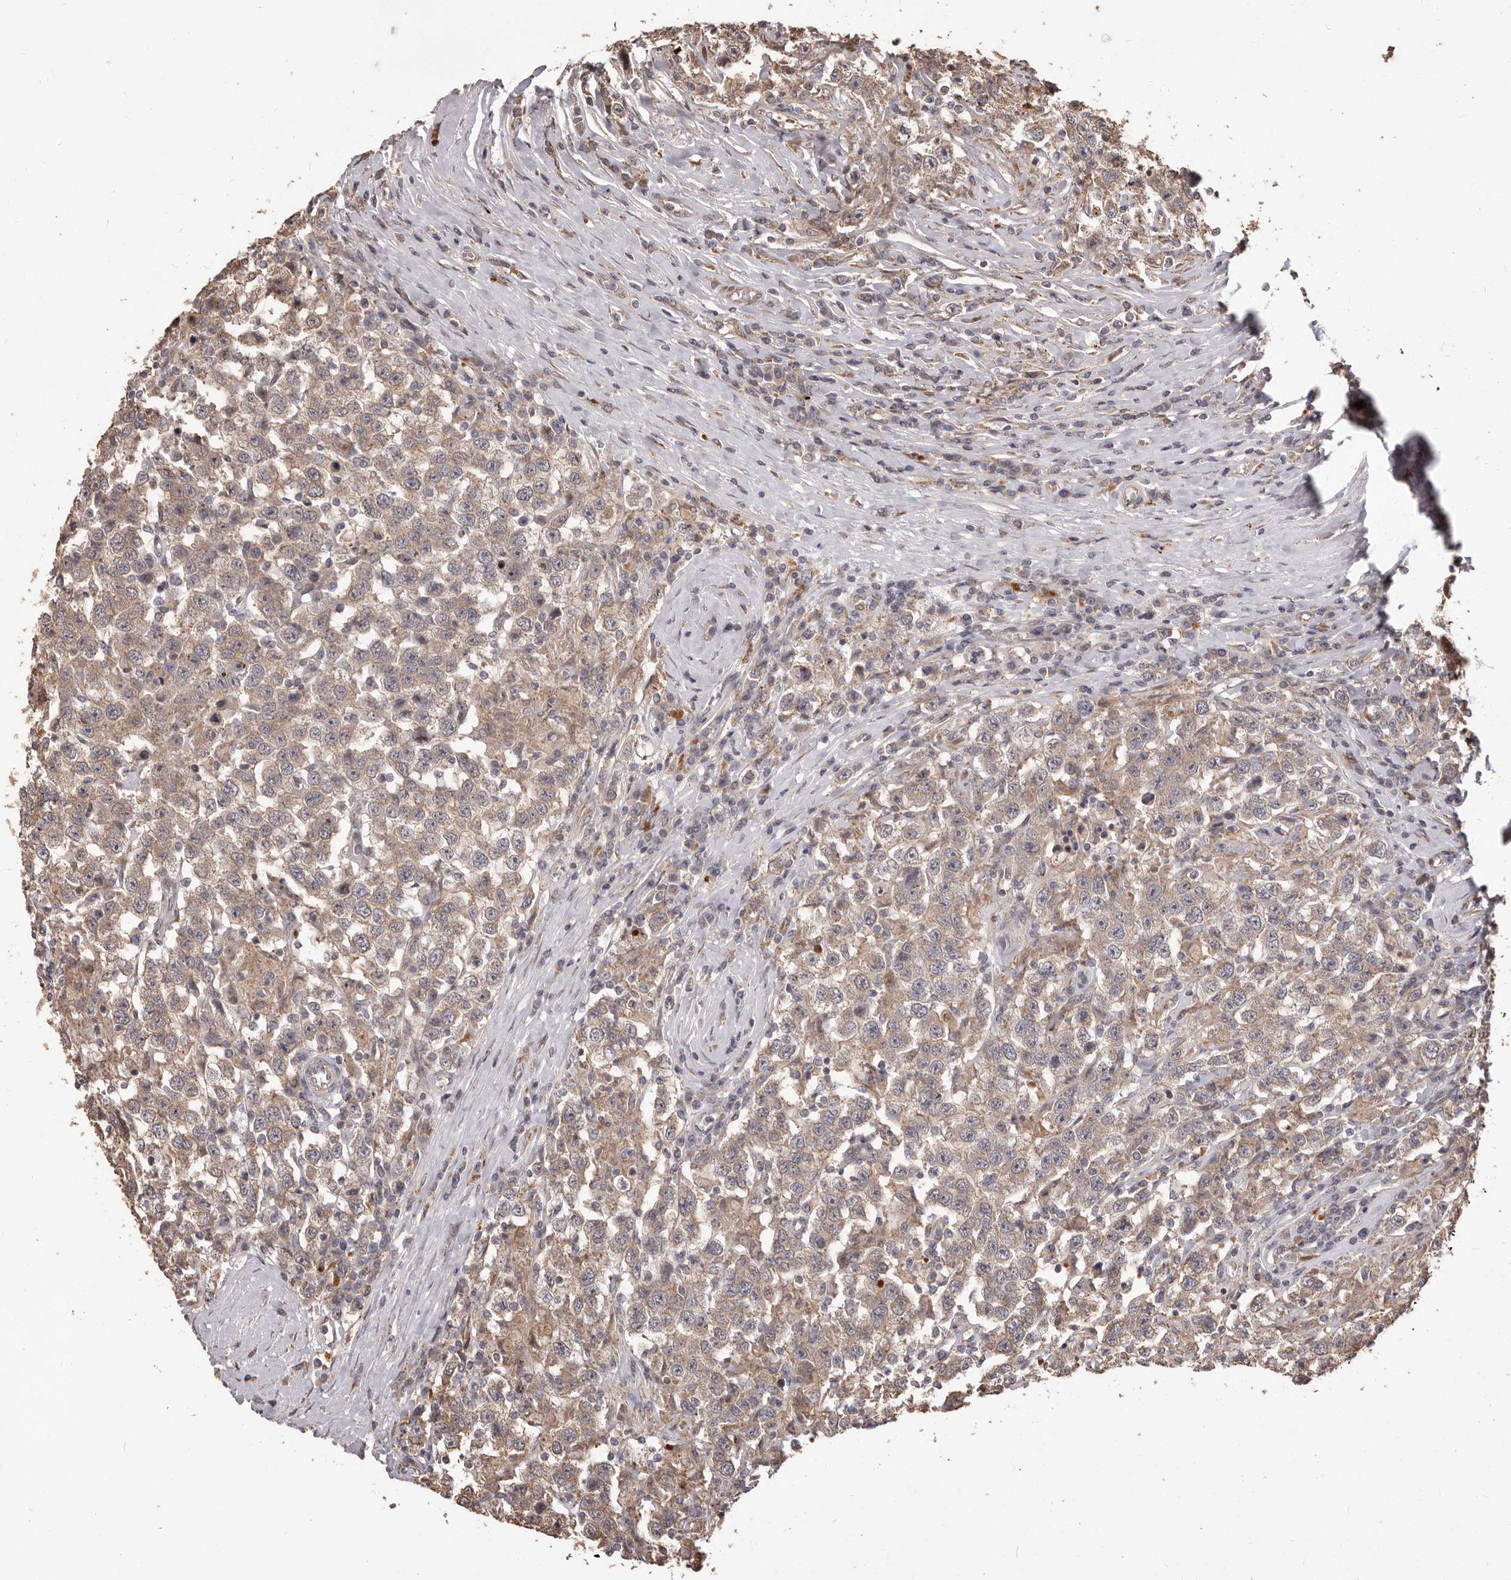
{"staining": {"intensity": "weak", "quantity": ">75%", "location": "cytoplasmic/membranous"}, "tissue": "testis cancer", "cell_type": "Tumor cells", "image_type": "cancer", "snomed": [{"axis": "morphology", "description": "Seminoma, NOS"}, {"axis": "topography", "description": "Testis"}], "caption": "Protein expression analysis of human seminoma (testis) reveals weak cytoplasmic/membranous staining in about >75% of tumor cells. (IHC, brightfield microscopy, high magnification).", "gene": "MTO1", "patient": {"sex": "male", "age": 41}}